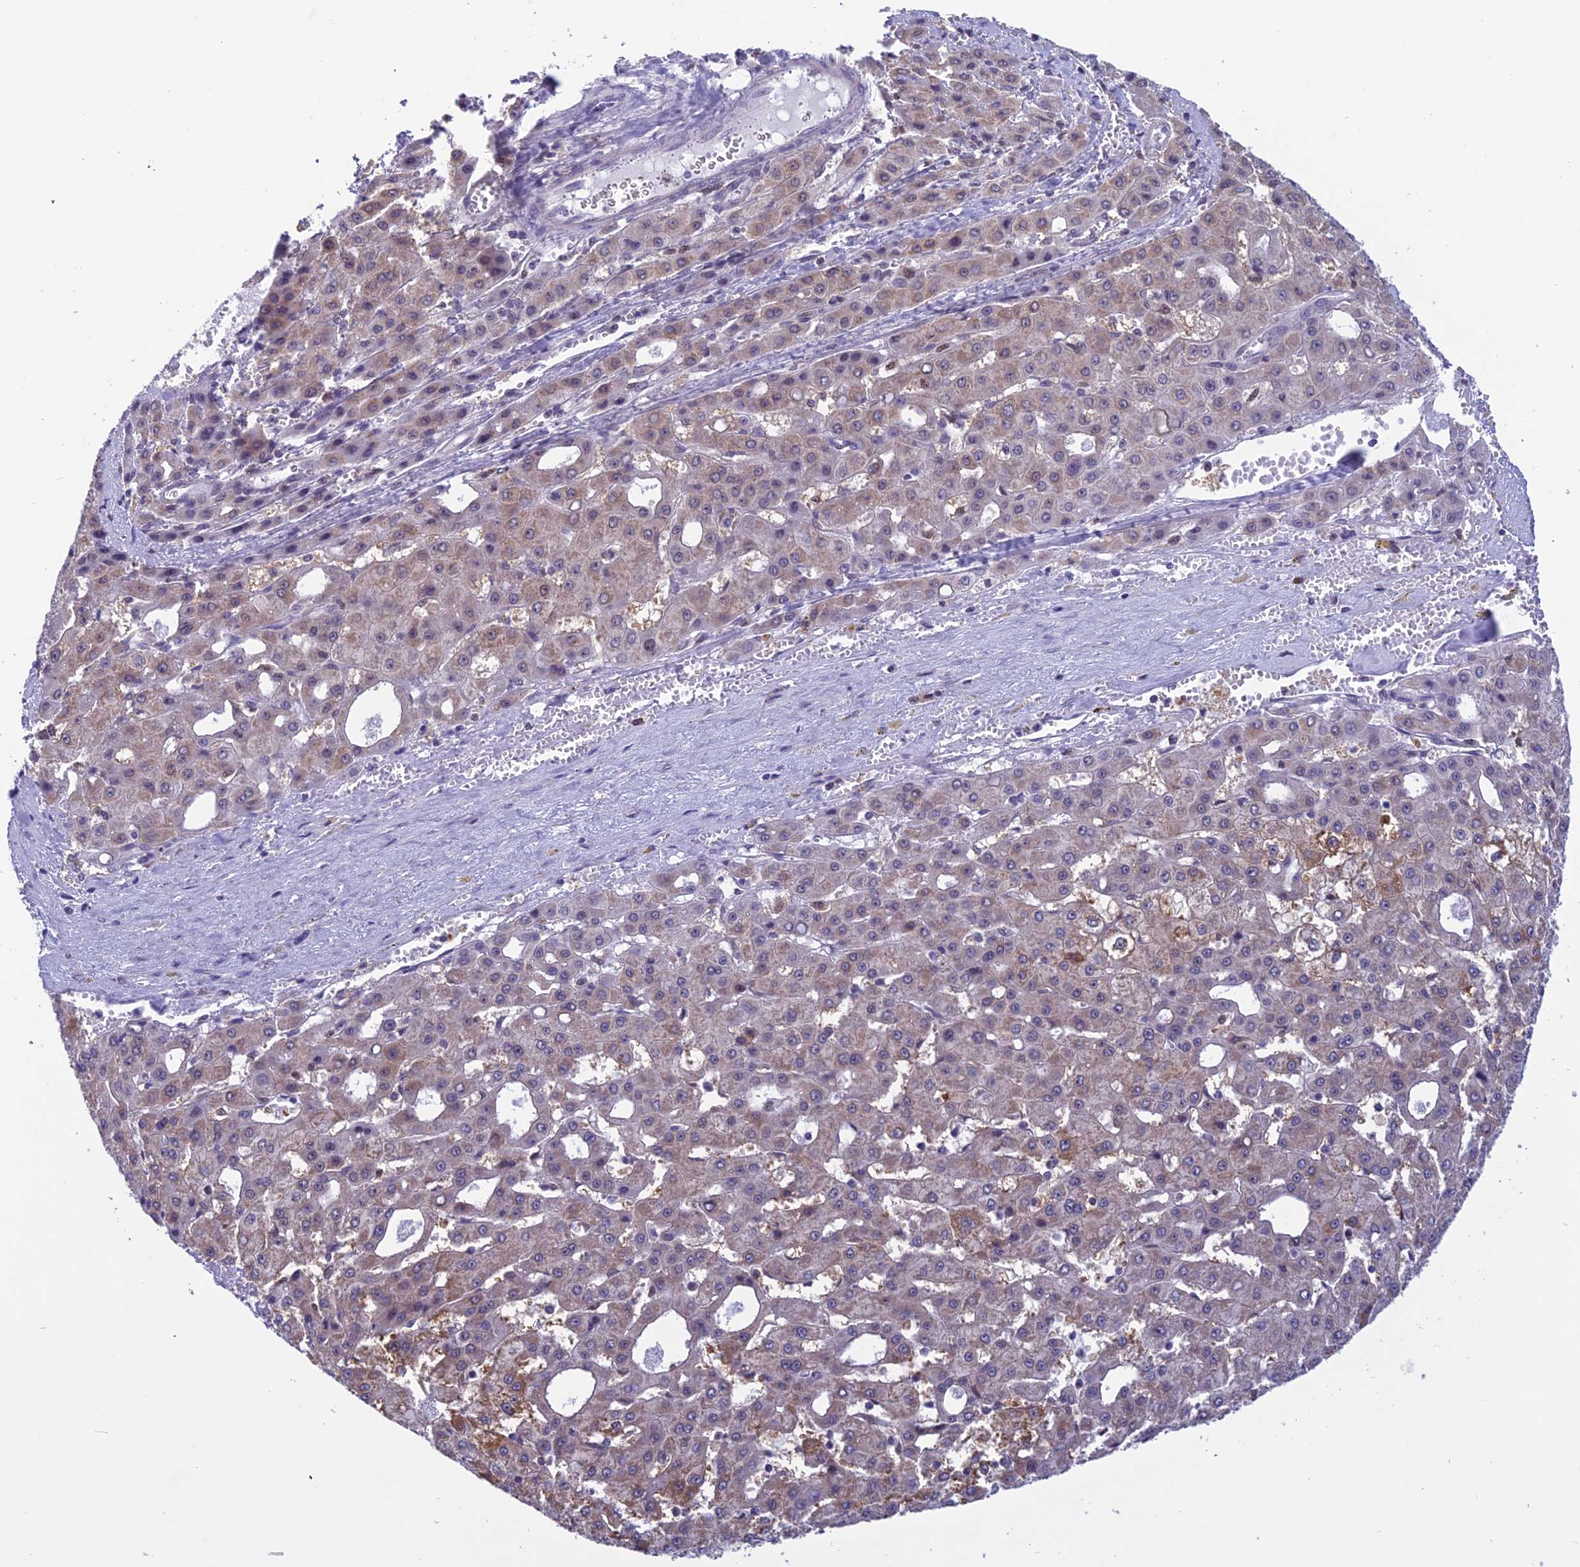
{"staining": {"intensity": "moderate", "quantity": "<25%", "location": "cytoplasmic/membranous"}, "tissue": "liver cancer", "cell_type": "Tumor cells", "image_type": "cancer", "snomed": [{"axis": "morphology", "description": "Carcinoma, Hepatocellular, NOS"}, {"axis": "topography", "description": "Liver"}], "caption": "The image displays staining of liver hepatocellular carcinoma, revealing moderate cytoplasmic/membranous protein expression (brown color) within tumor cells.", "gene": "MIS12", "patient": {"sex": "male", "age": 47}}